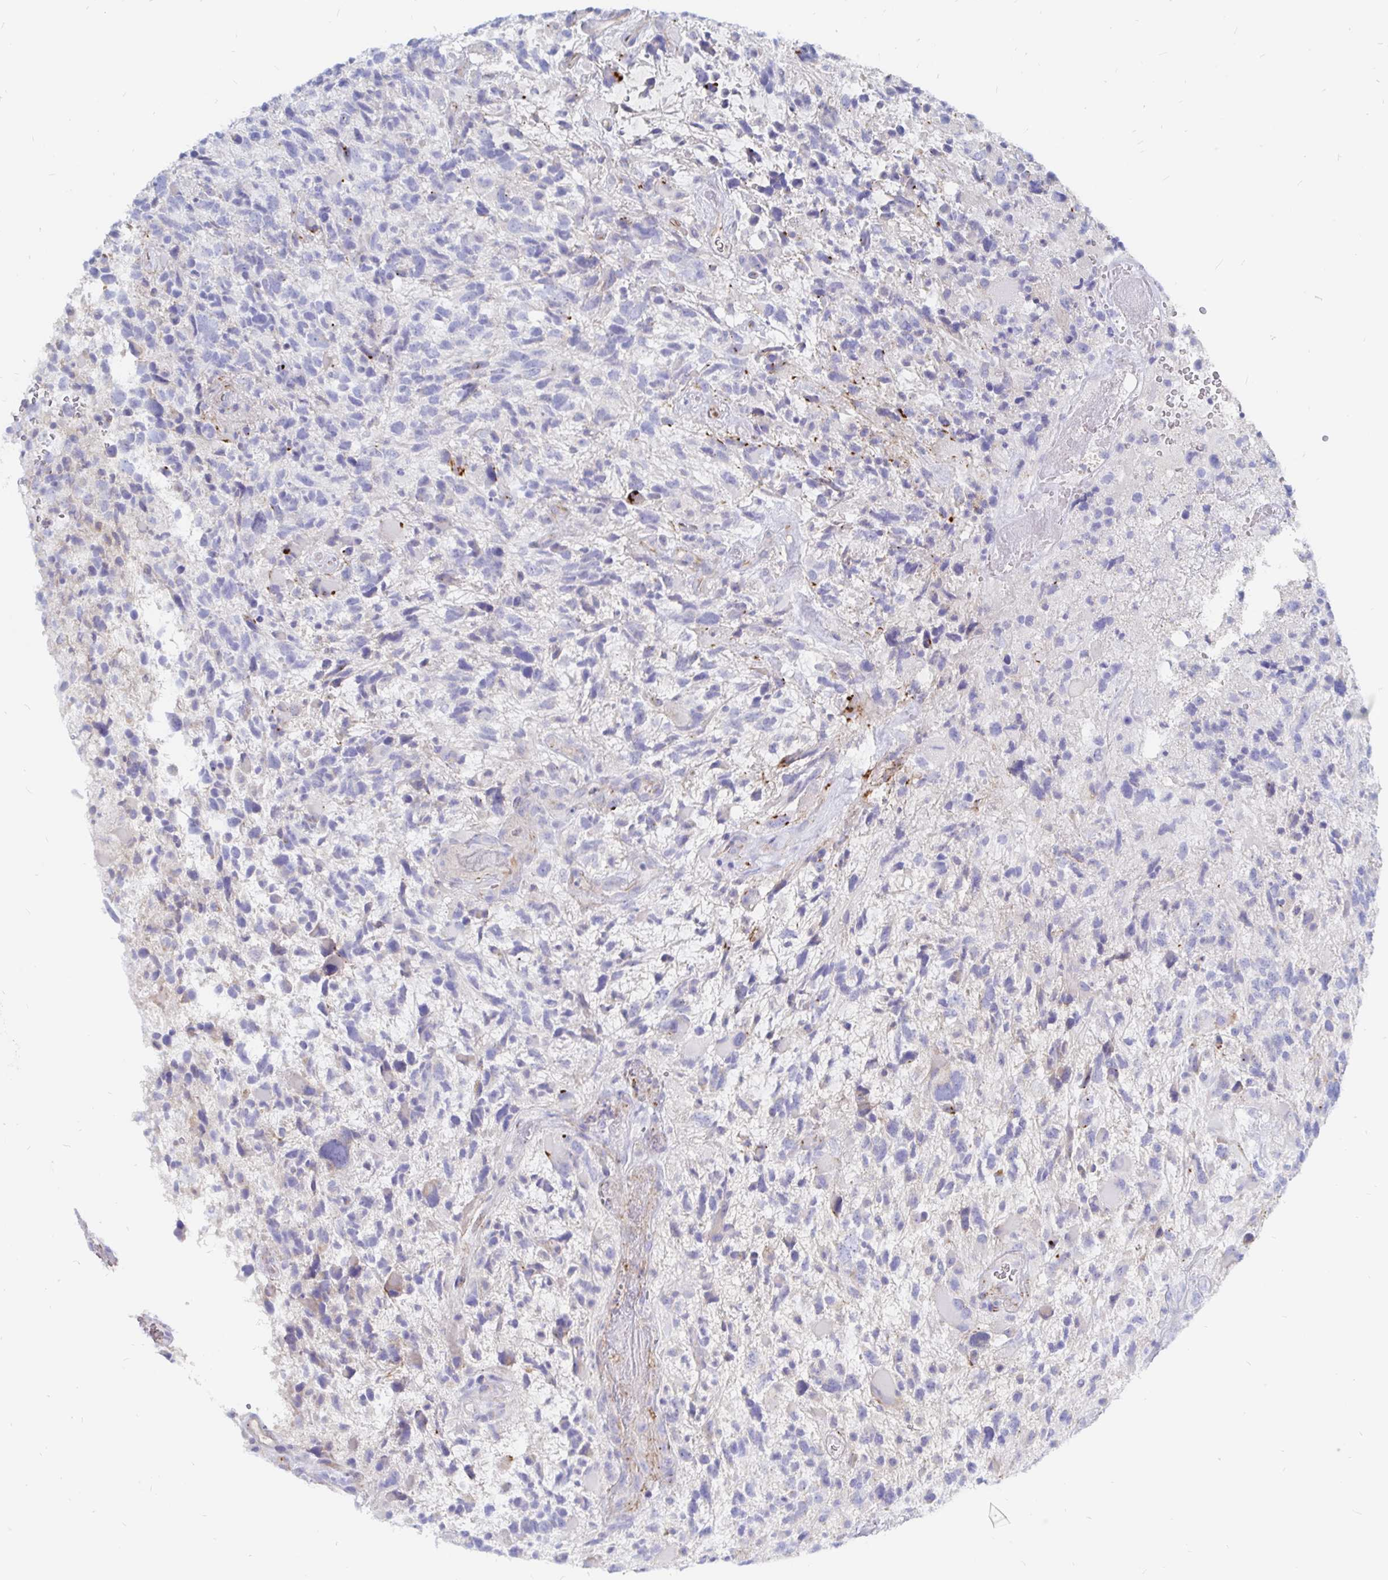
{"staining": {"intensity": "negative", "quantity": "none", "location": "none"}, "tissue": "glioma", "cell_type": "Tumor cells", "image_type": "cancer", "snomed": [{"axis": "morphology", "description": "Glioma, malignant, High grade"}, {"axis": "topography", "description": "Brain"}], "caption": "The photomicrograph reveals no staining of tumor cells in malignant high-grade glioma.", "gene": "COX16", "patient": {"sex": "female", "age": 71}}